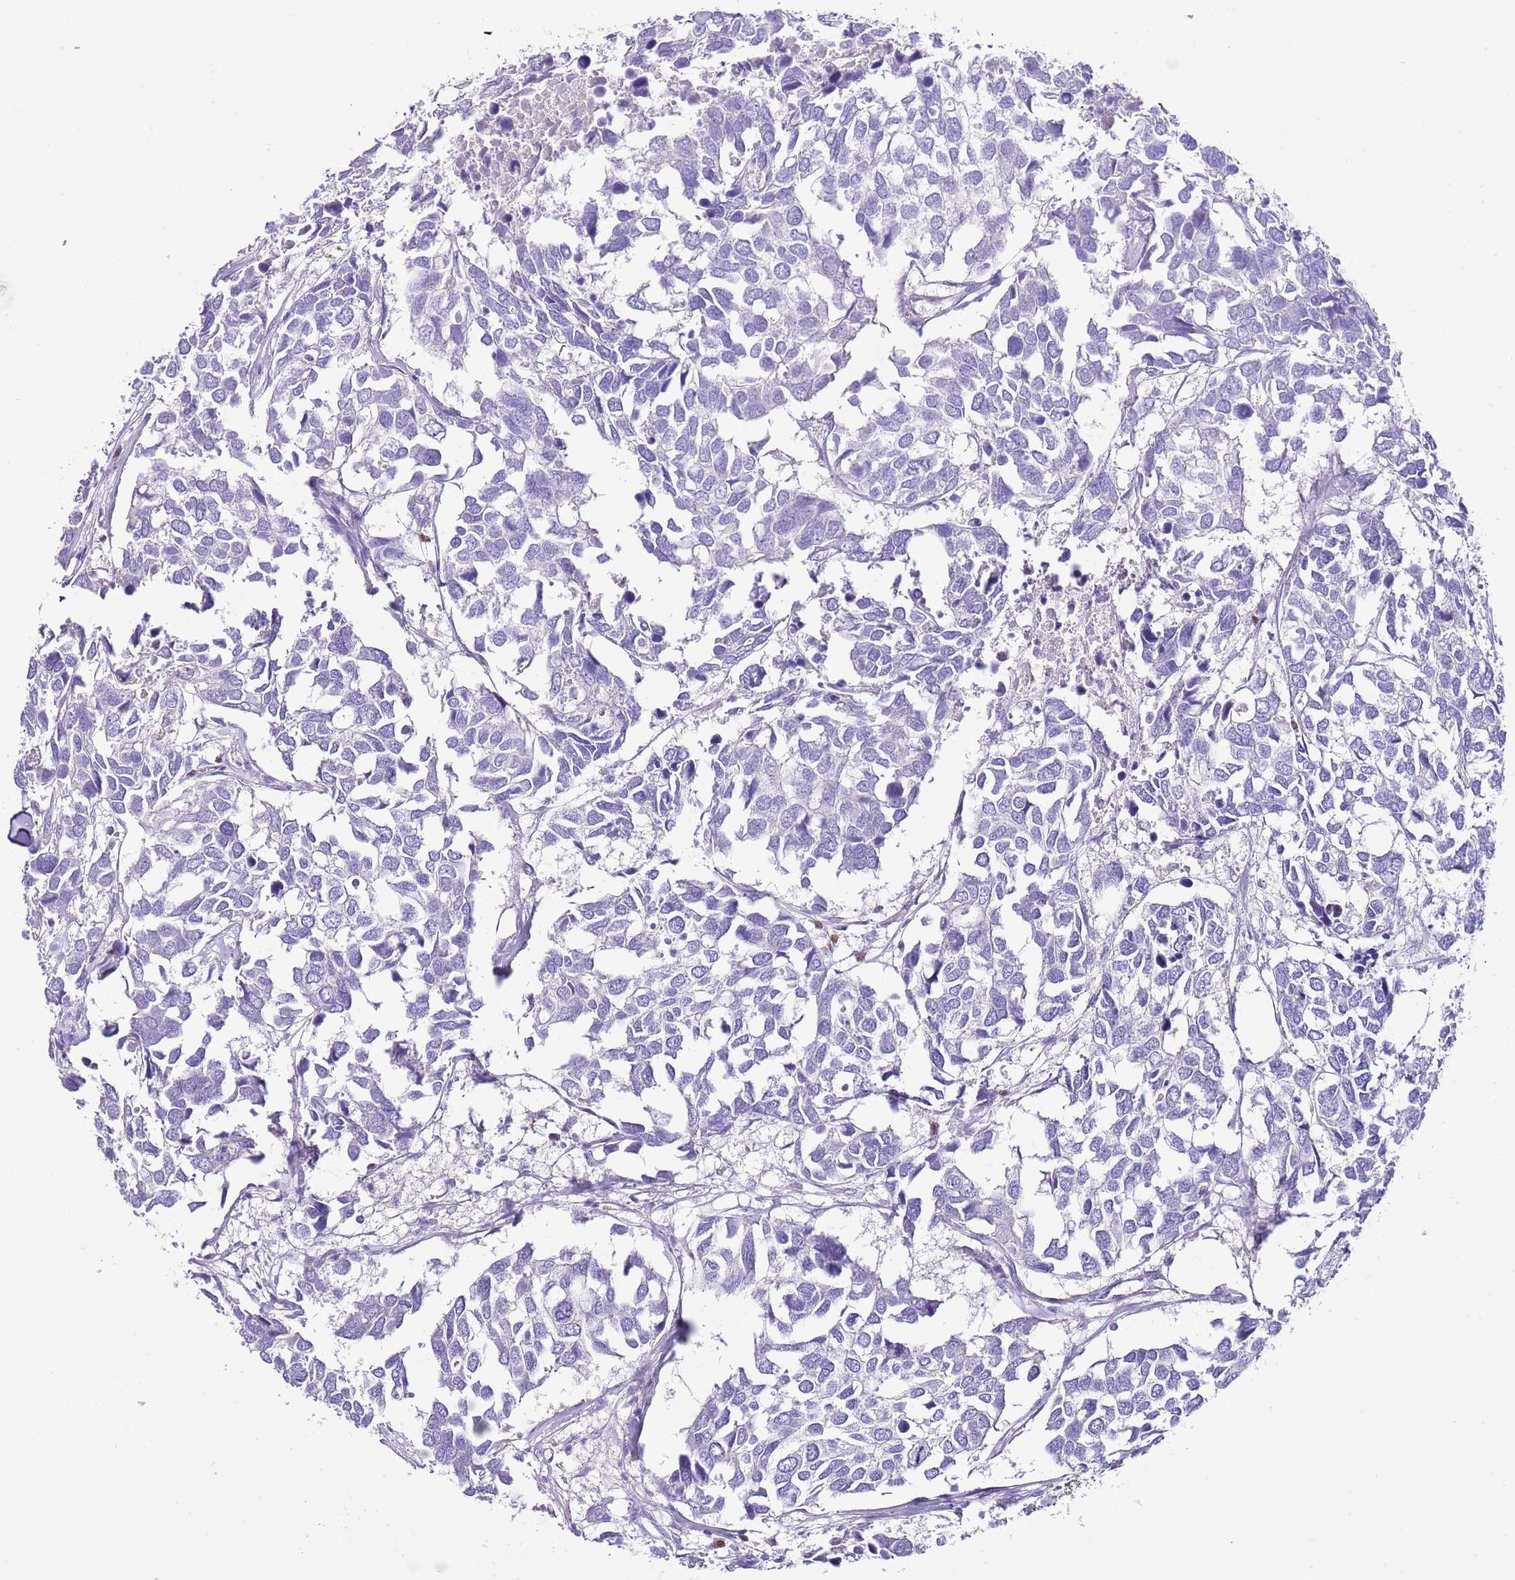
{"staining": {"intensity": "negative", "quantity": "none", "location": "none"}, "tissue": "breast cancer", "cell_type": "Tumor cells", "image_type": "cancer", "snomed": [{"axis": "morphology", "description": "Duct carcinoma"}, {"axis": "topography", "description": "Breast"}], "caption": "There is no significant expression in tumor cells of breast cancer. (DAB (3,3'-diaminobenzidine) immunohistochemistry, high magnification).", "gene": "BHLHA15", "patient": {"sex": "female", "age": 83}}